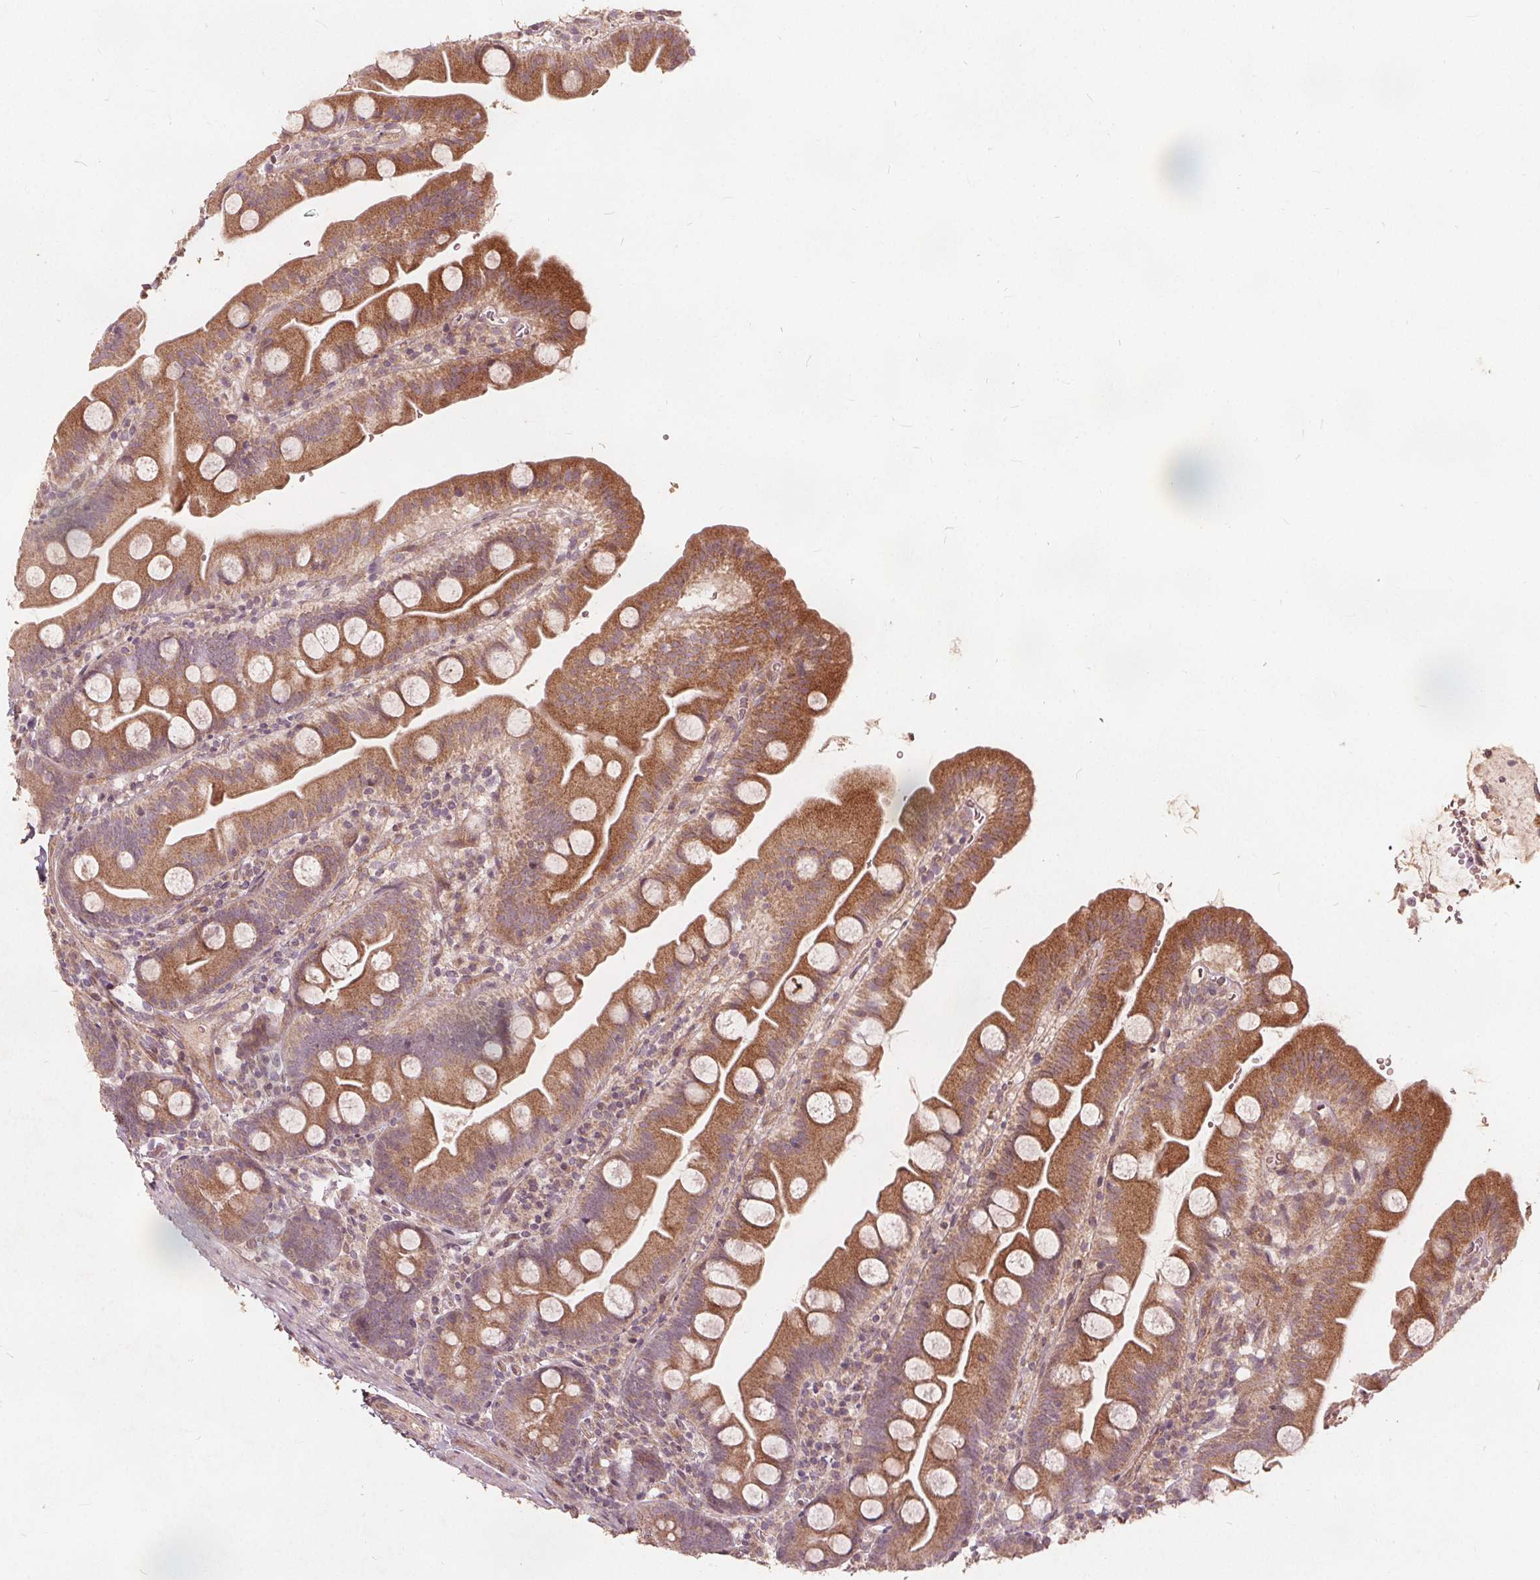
{"staining": {"intensity": "moderate", "quantity": ">75%", "location": "cytoplasmic/membranous"}, "tissue": "small intestine", "cell_type": "Glandular cells", "image_type": "normal", "snomed": [{"axis": "morphology", "description": "Normal tissue, NOS"}, {"axis": "topography", "description": "Small intestine"}], "caption": "This is an image of IHC staining of unremarkable small intestine, which shows moderate expression in the cytoplasmic/membranous of glandular cells.", "gene": "PTPRT", "patient": {"sex": "female", "age": 68}}